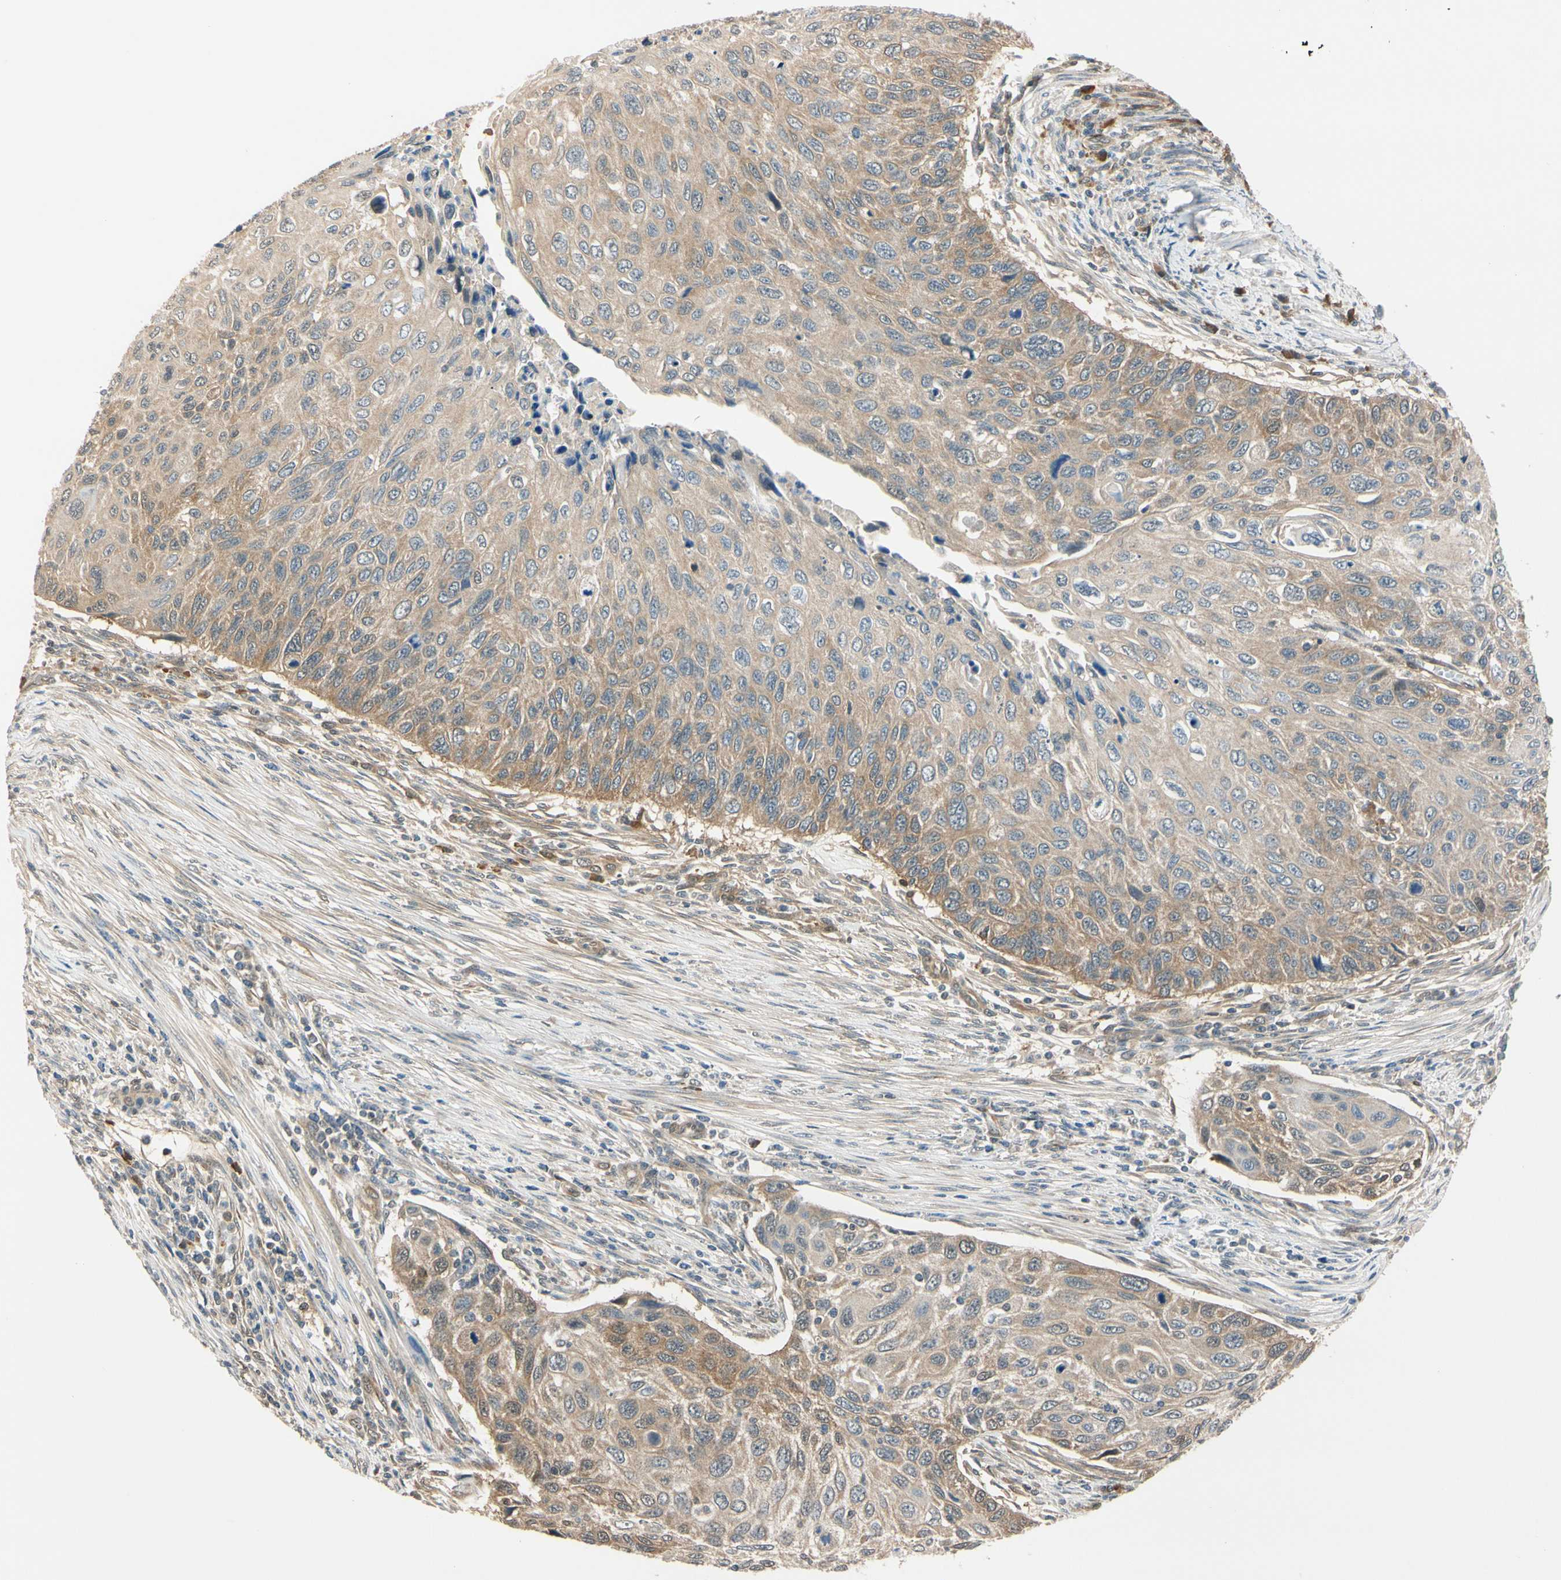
{"staining": {"intensity": "weak", "quantity": ">75%", "location": "cytoplasmic/membranous"}, "tissue": "cervical cancer", "cell_type": "Tumor cells", "image_type": "cancer", "snomed": [{"axis": "morphology", "description": "Squamous cell carcinoma, NOS"}, {"axis": "topography", "description": "Cervix"}], "caption": "Protein staining of cervical cancer (squamous cell carcinoma) tissue displays weak cytoplasmic/membranous positivity in approximately >75% of tumor cells.", "gene": "RASGRF1", "patient": {"sex": "female", "age": 70}}